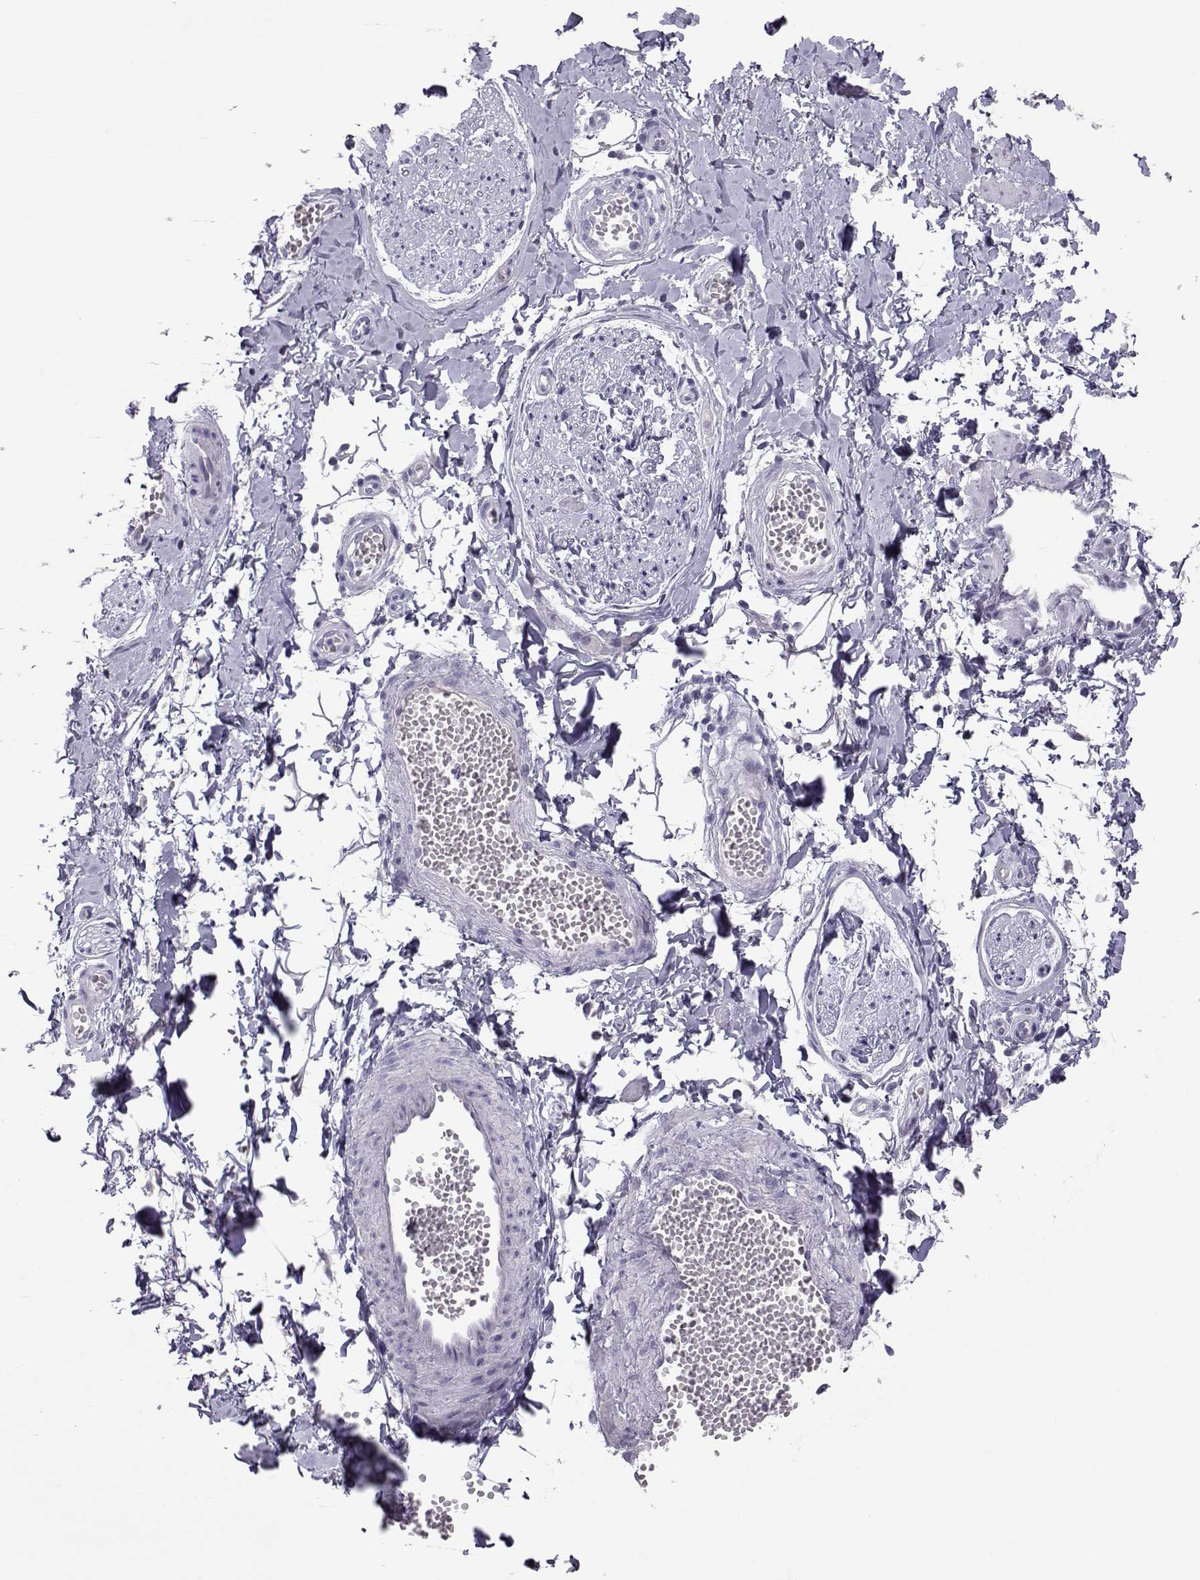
{"staining": {"intensity": "negative", "quantity": "none", "location": "none"}, "tissue": "adipose tissue", "cell_type": "Adipocytes", "image_type": "normal", "snomed": [{"axis": "morphology", "description": "Normal tissue, NOS"}, {"axis": "topography", "description": "Smooth muscle"}, {"axis": "topography", "description": "Peripheral nerve tissue"}], "caption": "Micrograph shows no significant protein positivity in adipocytes of benign adipose tissue. The staining is performed using DAB (3,3'-diaminobenzidine) brown chromogen with nuclei counter-stained in using hematoxylin.", "gene": "PMCH", "patient": {"sex": "male", "age": 22}}